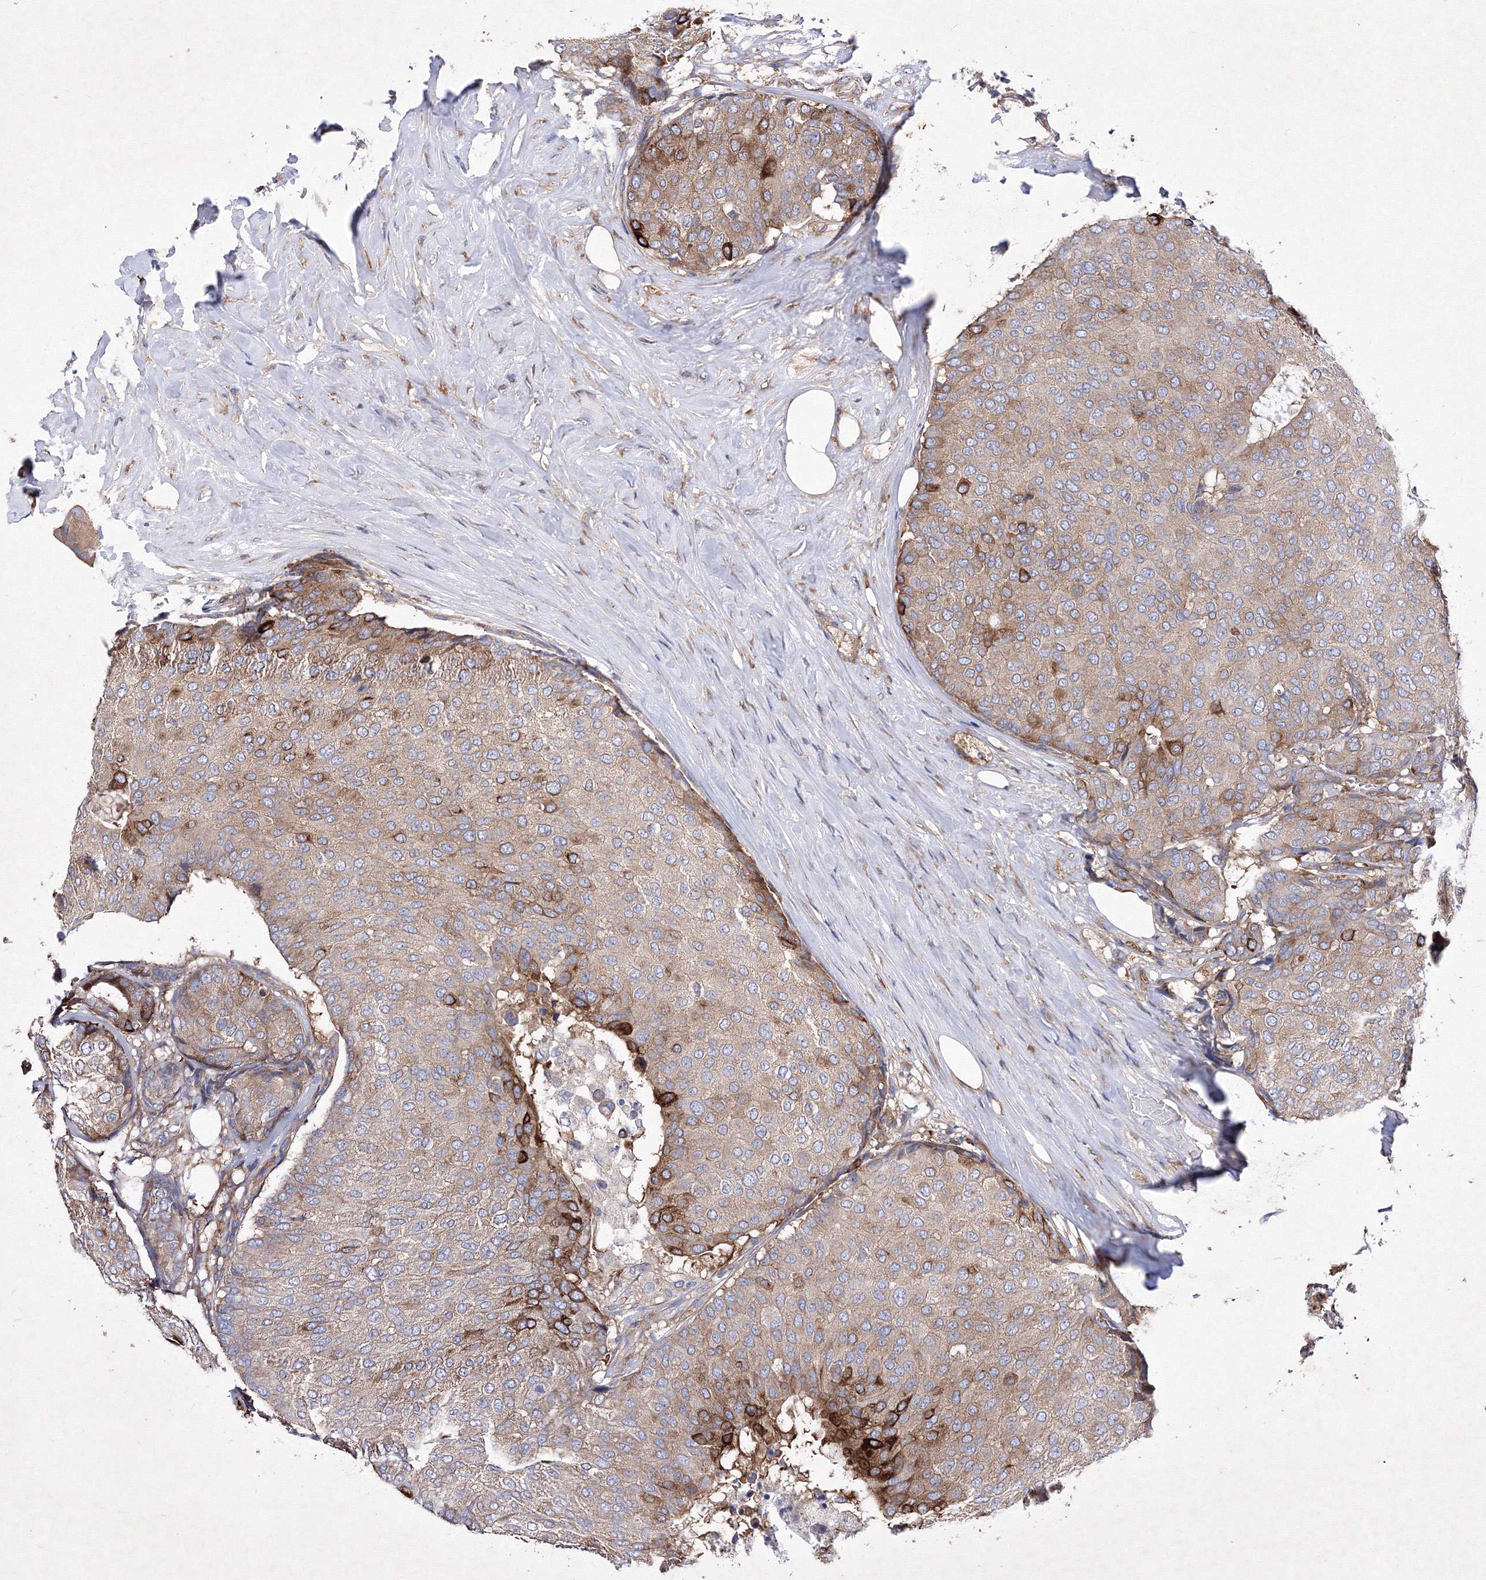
{"staining": {"intensity": "moderate", "quantity": "25%-75%", "location": "cytoplasmic/membranous"}, "tissue": "breast cancer", "cell_type": "Tumor cells", "image_type": "cancer", "snomed": [{"axis": "morphology", "description": "Duct carcinoma"}, {"axis": "topography", "description": "Breast"}], "caption": "Invasive ductal carcinoma (breast) stained with a protein marker displays moderate staining in tumor cells.", "gene": "SNX18", "patient": {"sex": "female", "age": 75}}